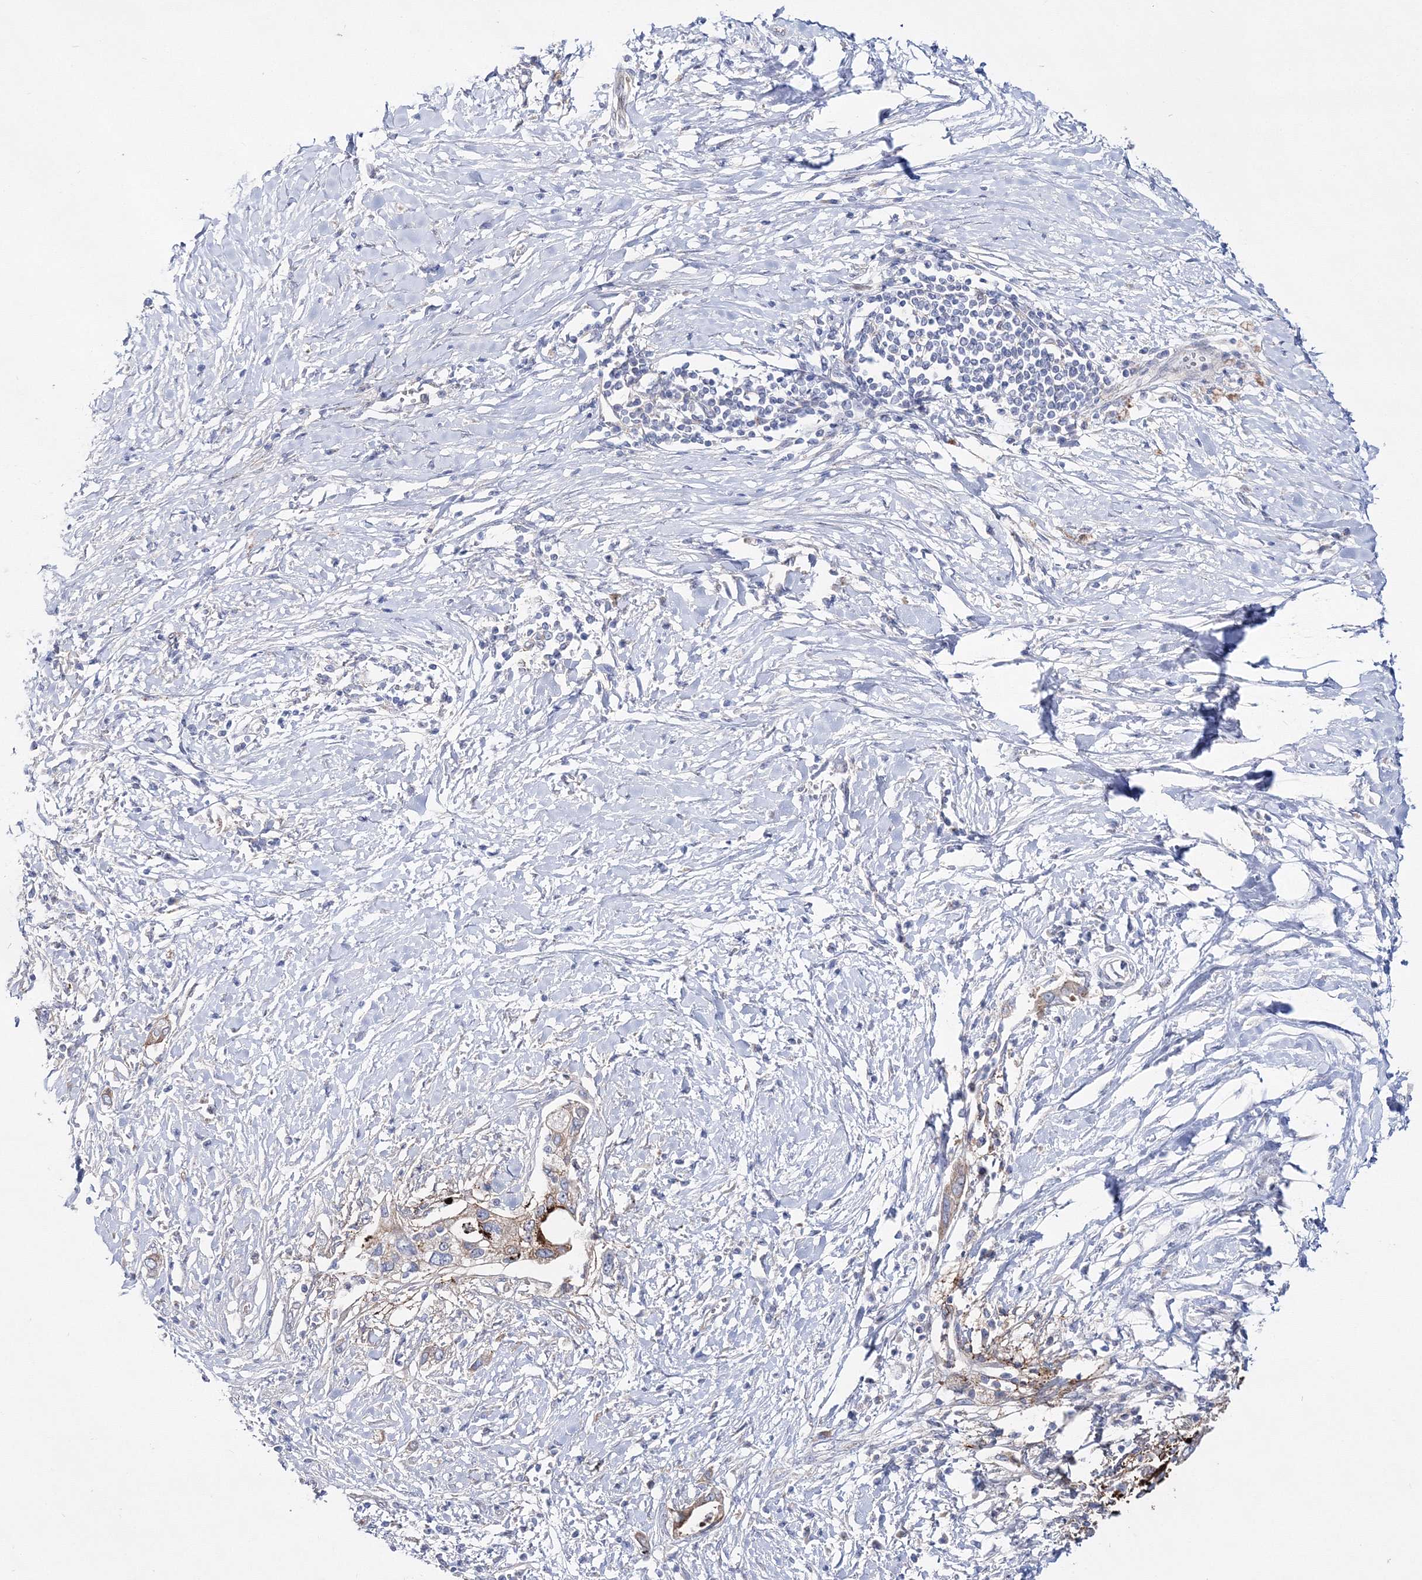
{"staining": {"intensity": "strong", "quantity": "25%-75%", "location": "cytoplasmic/membranous"}, "tissue": "pancreatic cancer", "cell_type": "Tumor cells", "image_type": "cancer", "snomed": [{"axis": "morphology", "description": "Normal tissue, NOS"}, {"axis": "morphology", "description": "Adenocarcinoma, NOS"}, {"axis": "topography", "description": "Pancreas"}, {"axis": "topography", "description": "Peripheral nerve tissue"}], "caption": "Immunohistochemical staining of adenocarcinoma (pancreatic) exhibits high levels of strong cytoplasmic/membranous protein staining in approximately 25%-75% of tumor cells.", "gene": "ARHGAP32", "patient": {"sex": "male", "age": 59}}